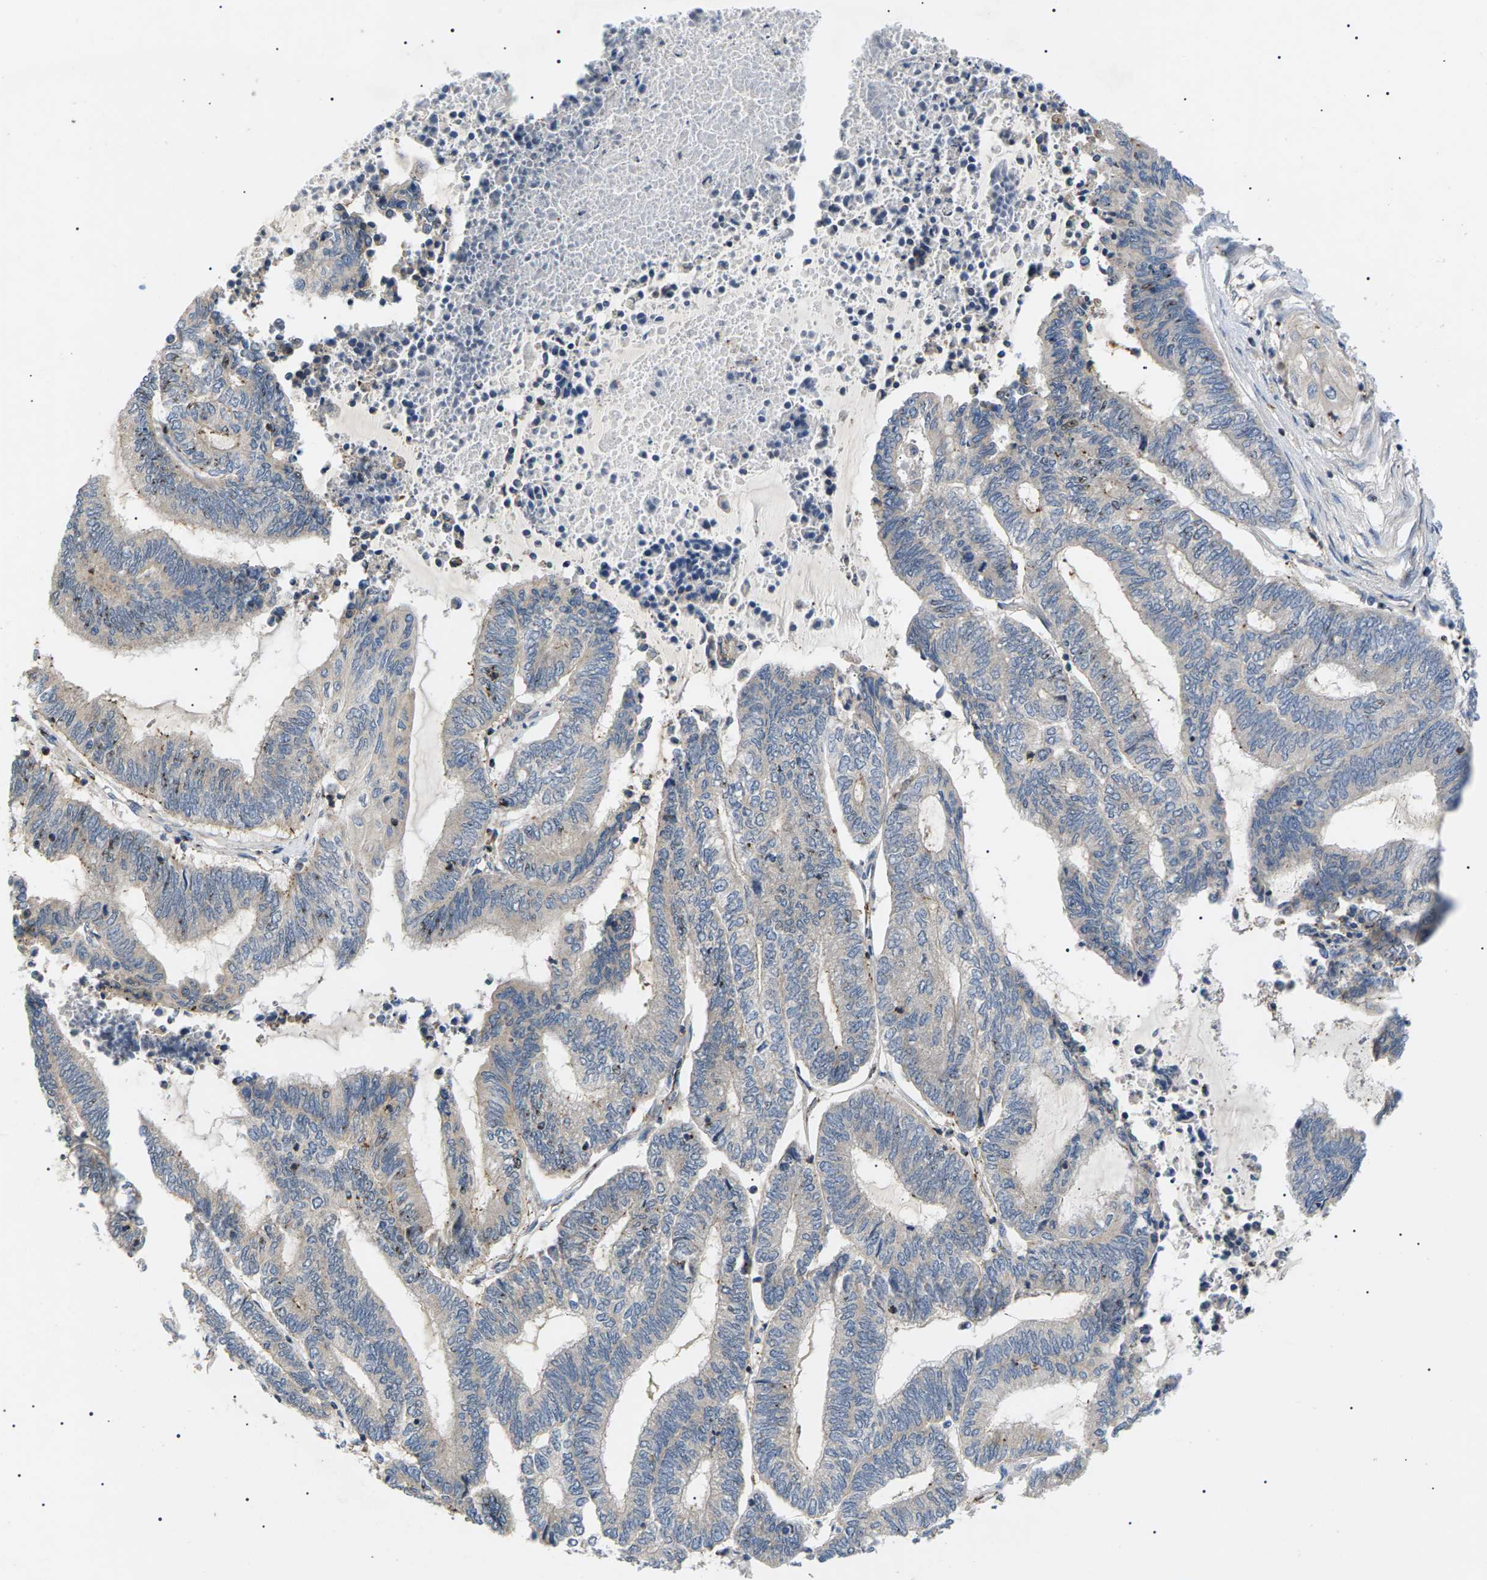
{"staining": {"intensity": "negative", "quantity": "none", "location": "none"}, "tissue": "endometrial cancer", "cell_type": "Tumor cells", "image_type": "cancer", "snomed": [{"axis": "morphology", "description": "Adenocarcinoma, NOS"}, {"axis": "topography", "description": "Uterus"}, {"axis": "topography", "description": "Endometrium"}], "caption": "DAB (3,3'-diaminobenzidine) immunohistochemical staining of endometrial cancer shows no significant positivity in tumor cells.", "gene": "TMTC4", "patient": {"sex": "female", "age": 70}}